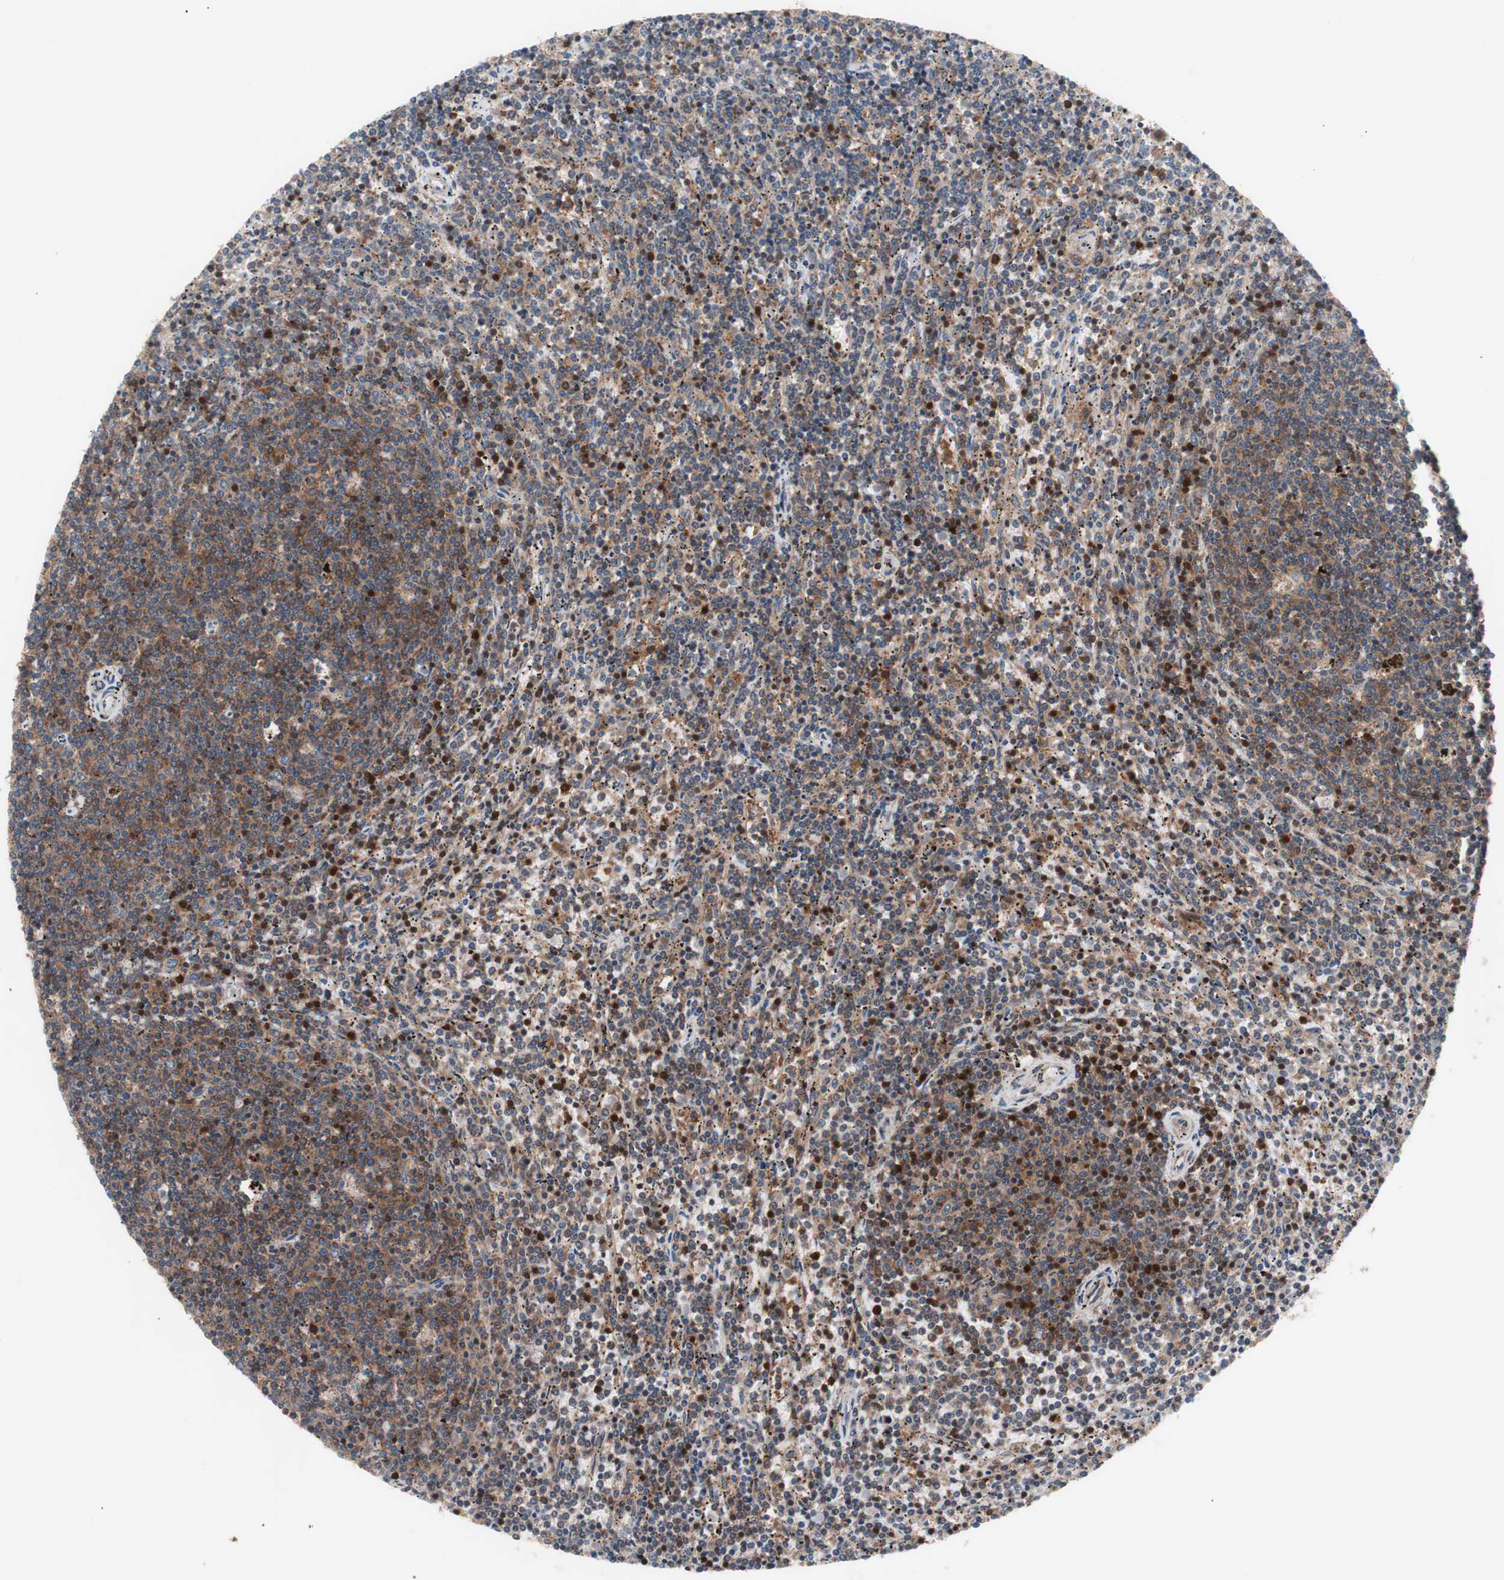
{"staining": {"intensity": "moderate", "quantity": ">75%", "location": "cytoplasmic/membranous"}, "tissue": "lymphoma", "cell_type": "Tumor cells", "image_type": "cancer", "snomed": [{"axis": "morphology", "description": "Malignant lymphoma, non-Hodgkin's type, Low grade"}, {"axis": "topography", "description": "Spleen"}], "caption": "Brown immunohistochemical staining in human low-grade malignant lymphoma, non-Hodgkin's type displays moderate cytoplasmic/membranous staining in approximately >75% of tumor cells.", "gene": "PIK3R1", "patient": {"sex": "female", "age": 50}}